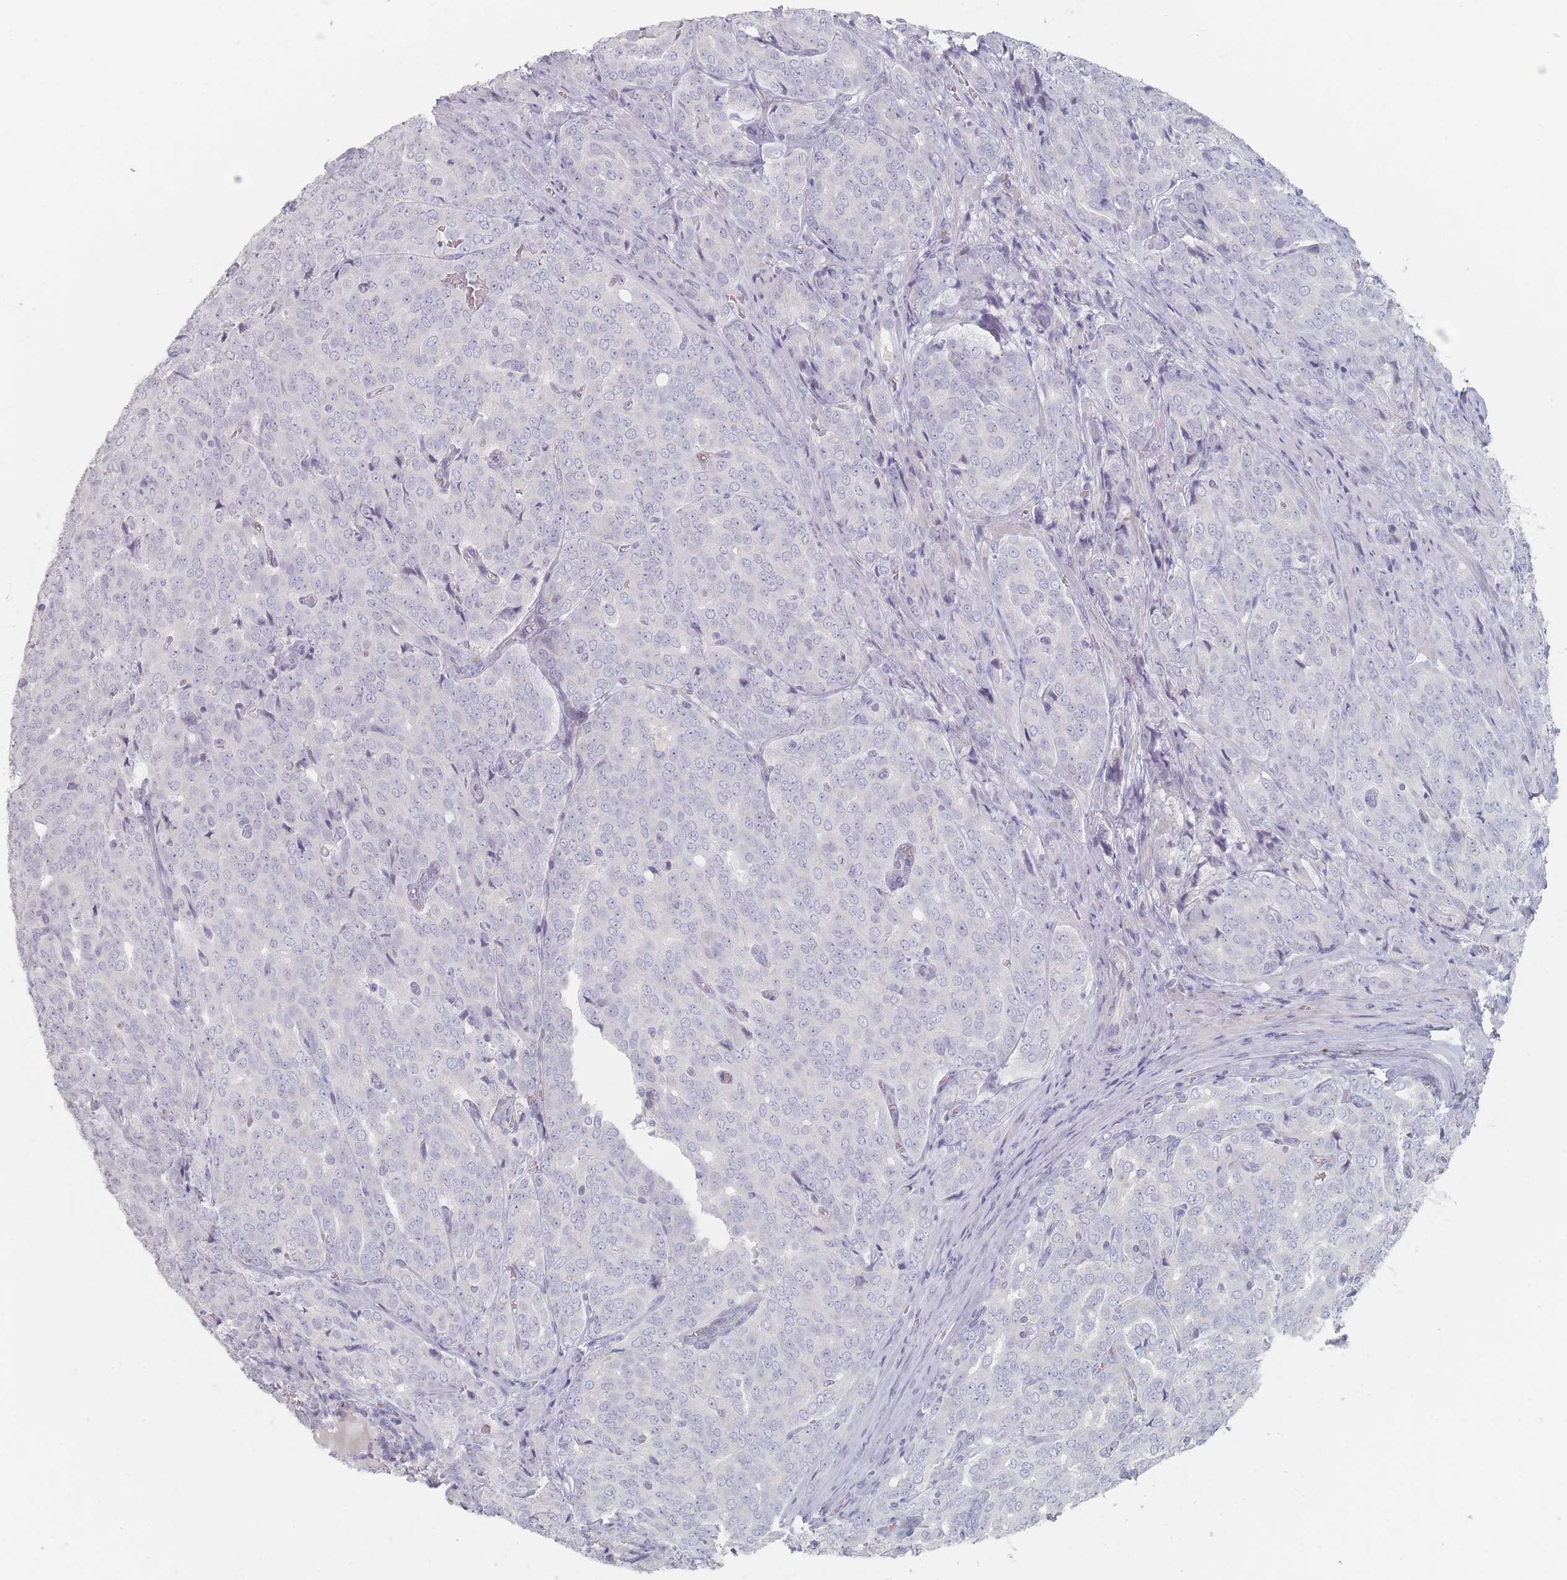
{"staining": {"intensity": "negative", "quantity": "none", "location": "none"}, "tissue": "prostate cancer", "cell_type": "Tumor cells", "image_type": "cancer", "snomed": [{"axis": "morphology", "description": "Adenocarcinoma, High grade"}, {"axis": "topography", "description": "Prostate"}], "caption": "The micrograph reveals no staining of tumor cells in adenocarcinoma (high-grade) (prostate).", "gene": "CD37", "patient": {"sex": "male", "age": 68}}